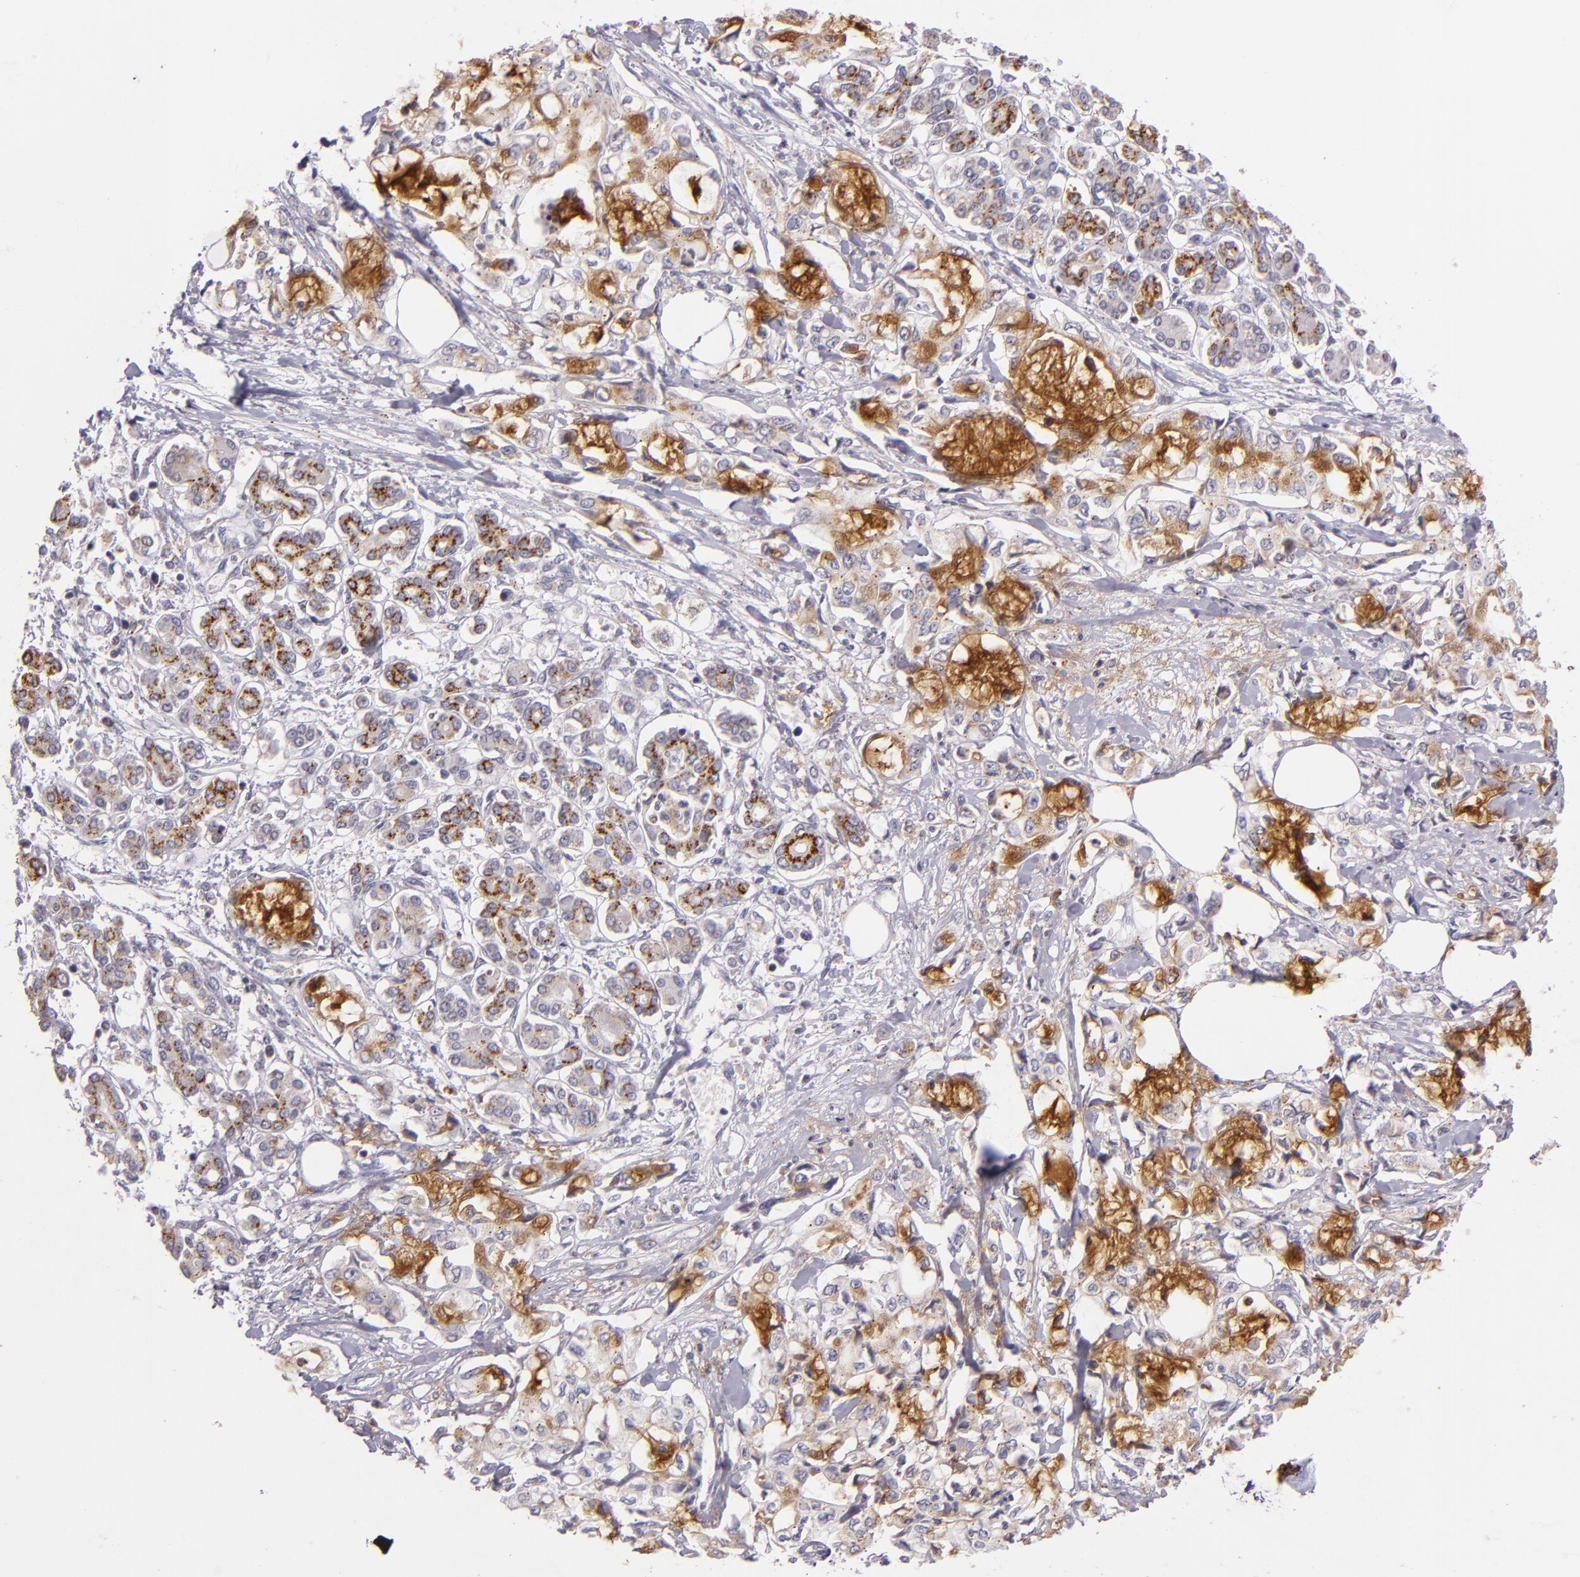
{"staining": {"intensity": "moderate", "quantity": "<25%", "location": "cytoplasmic/membranous"}, "tissue": "pancreatic cancer", "cell_type": "Tumor cells", "image_type": "cancer", "snomed": [{"axis": "morphology", "description": "Adenocarcinoma, NOS"}, {"axis": "topography", "description": "Pancreas"}], "caption": "Protein staining reveals moderate cytoplasmic/membranous positivity in about <25% of tumor cells in pancreatic cancer.", "gene": "CILK1", "patient": {"sex": "female", "age": 70}}